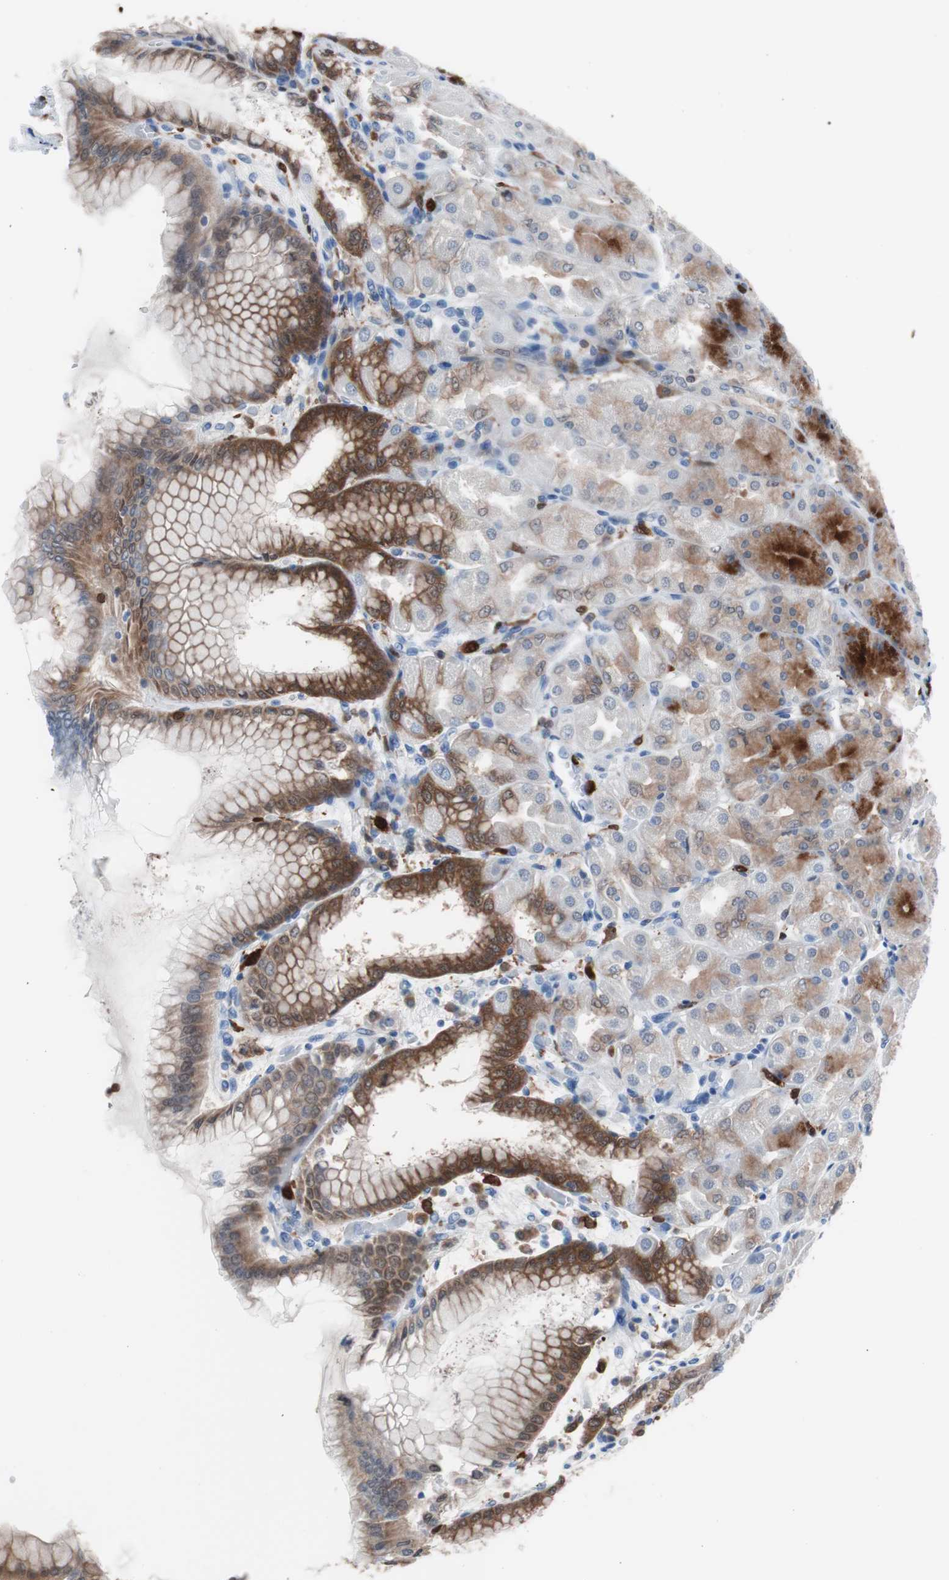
{"staining": {"intensity": "strong", "quantity": "25%-75%", "location": "cytoplasmic/membranous"}, "tissue": "stomach", "cell_type": "Glandular cells", "image_type": "normal", "snomed": [{"axis": "morphology", "description": "Normal tissue, NOS"}, {"axis": "topography", "description": "Stomach, upper"}], "caption": "Strong cytoplasmic/membranous protein expression is identified in approximately 25%-75% of glandular cells in stomach.", "gene": "SYK", "patient": {"sex": "female", "age": 56}}